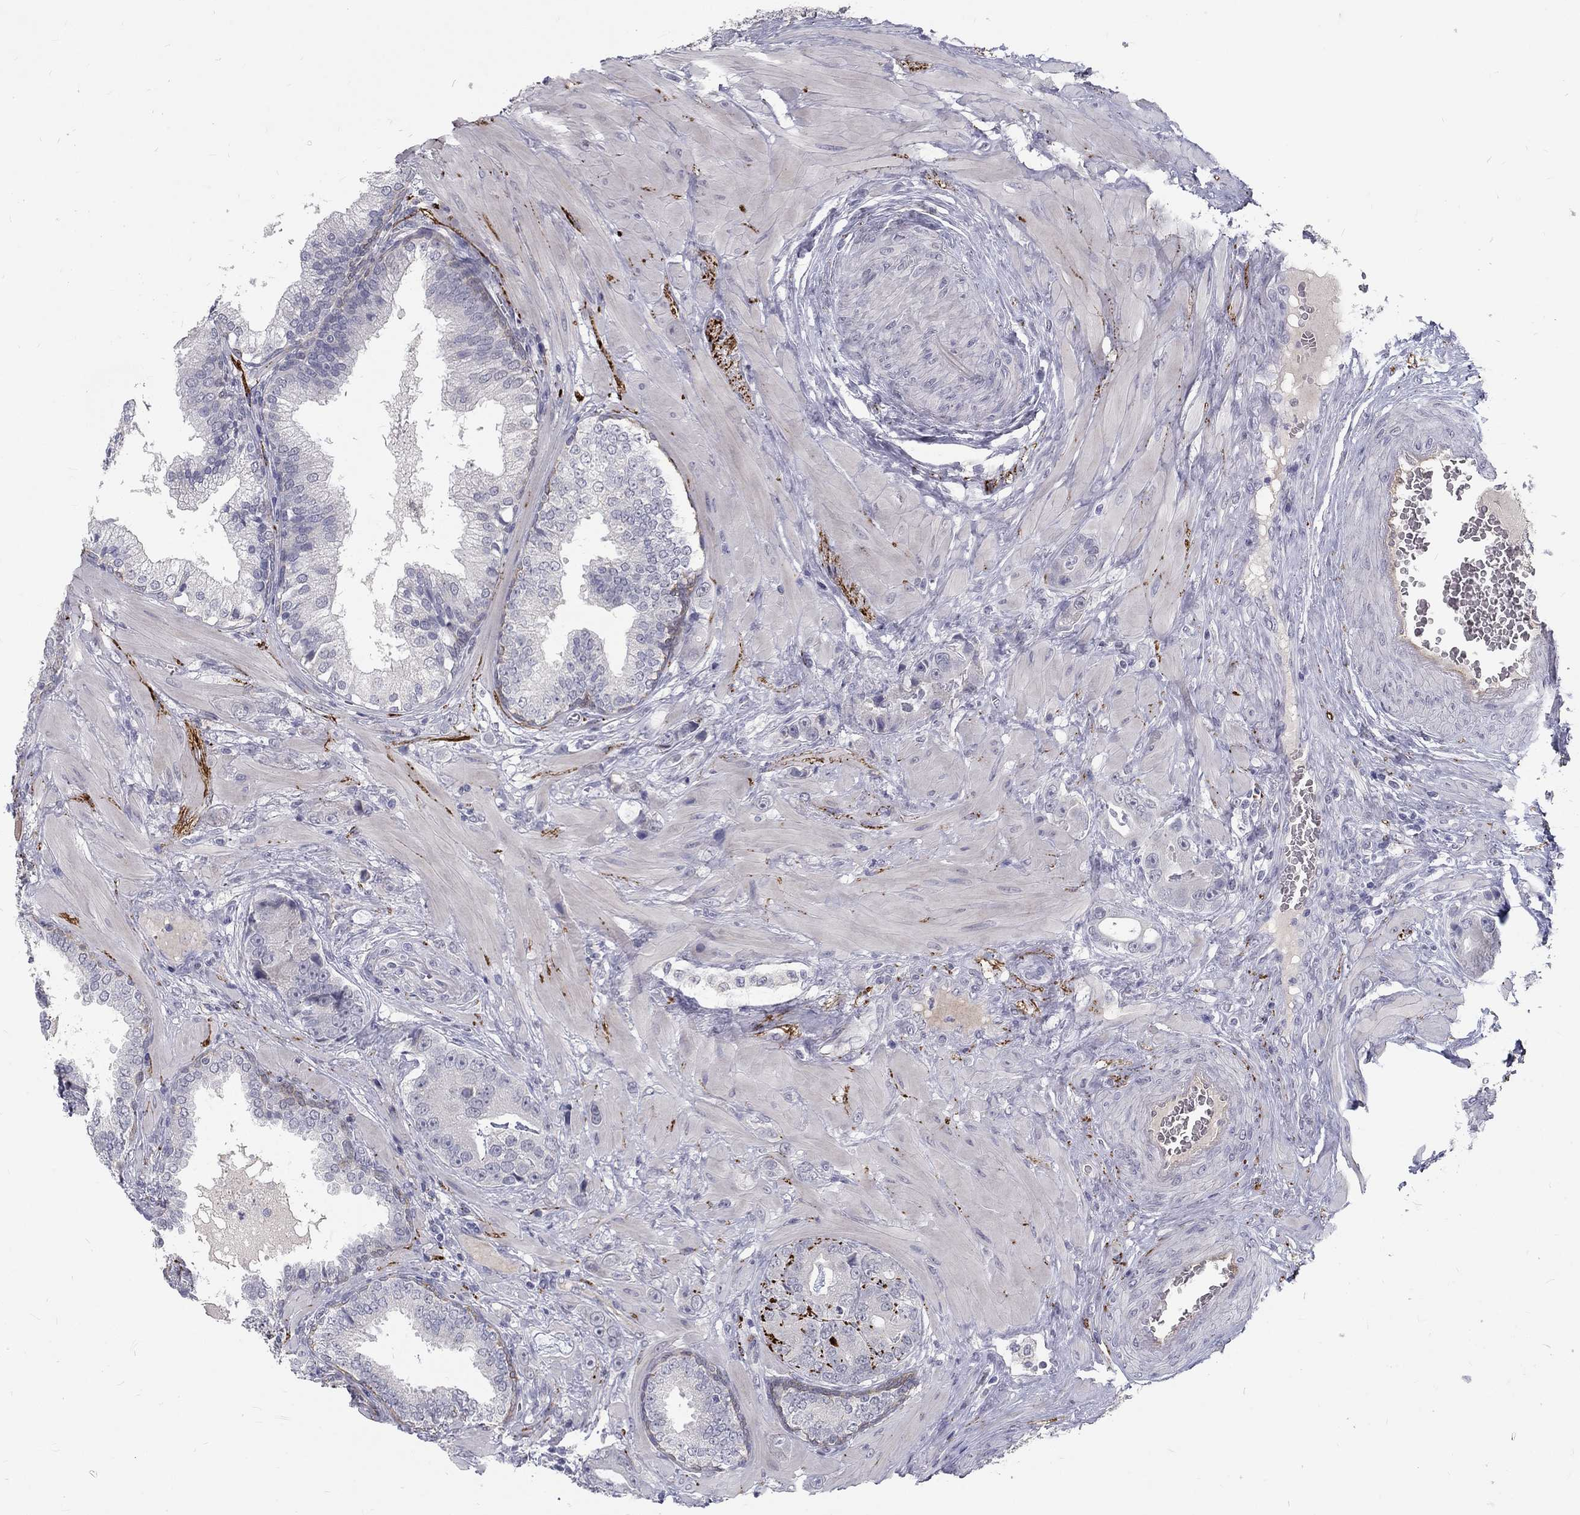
{"staining": {"intensity": "negative", "quantity": "none", "location": "none"}, "tissue": "prostate cancer", "cell_type": "Tumor cells", "image_type": "cancer", "snomed": [{"axis": "morphology", "description": "Adenocarcinoma, NOS"}, {"axis": "topography", "description": "Prostate"}], "caption": "Tumor cells are negative for protein expression in human prostate adenocarcinoma.", "gene": "NOS1", "patient": {"sex": "male", "age": 57}}